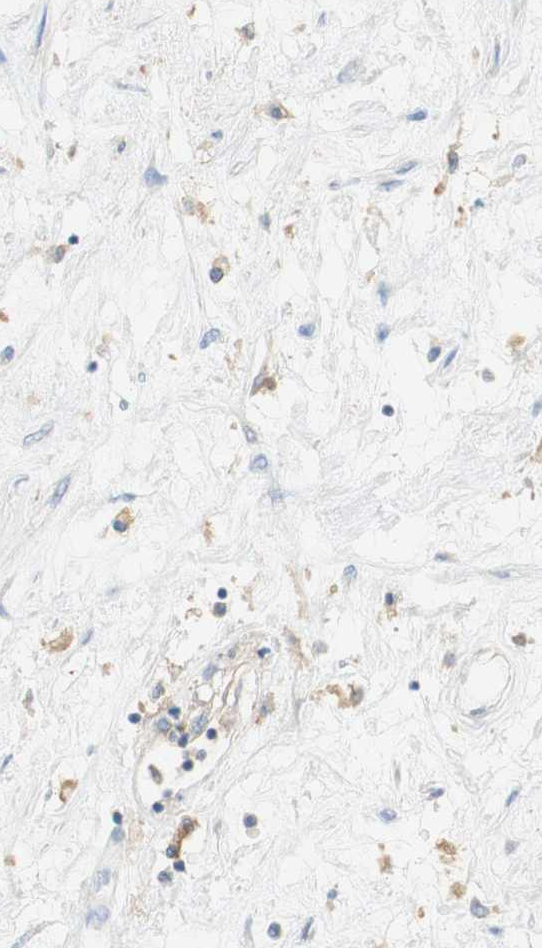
{"staining": {"intensity": "negative", "quantity": "none", "location": "none"}, "tissue": "renal cancer", "cell_type": "Tumor cells", "image_type": "cancer", "snomed": [{"axis": "morphology", "description": "Adenocarcinoma, NOS"}, {"axis": "topography", "description": "Kidney"}], "caption": "DAB immunohistochemical staining of human renal cancer reveals no significant expression in tumor cells.", "gene": "ATP2B1", "patient": {"sex": "male", "age": 68}}